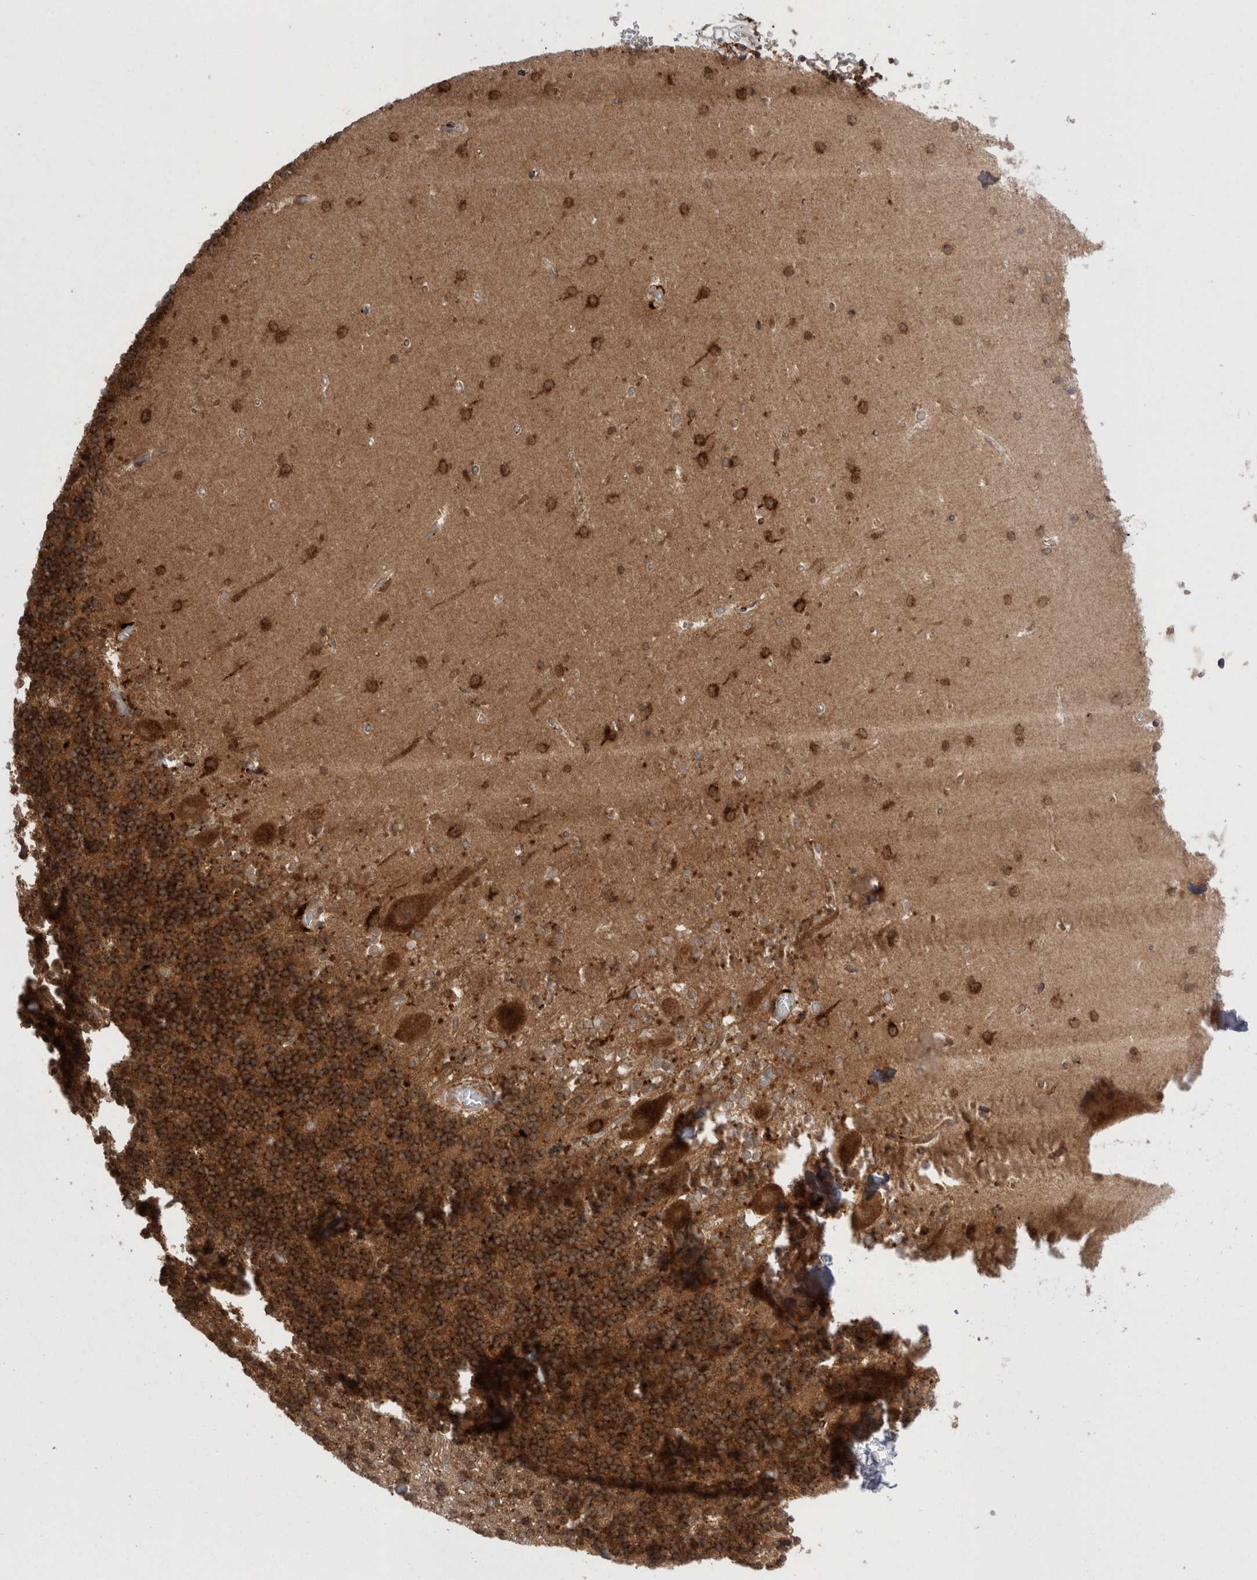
{"staining": {"intensity": "strong", "quantity": "25%-75%", "location": "cytoplasmic/membranous"}, "tissue": "cerebellum", "cell_type": "Cells in granular layer", "image_type": "normal", "snomed": [{"axis": "morphology", "description": "Normal tissue, NOS"}, {"axis": "topography", "description": "Cerebellum"}], "caption": "Protein staining exhibits strong cytoplasmic/membranous staining in about 25%-75% of cells in granular layer in normal cerebellum.", "gene": "EPDR1", "patient": {"sex": "male", "age": 37}}